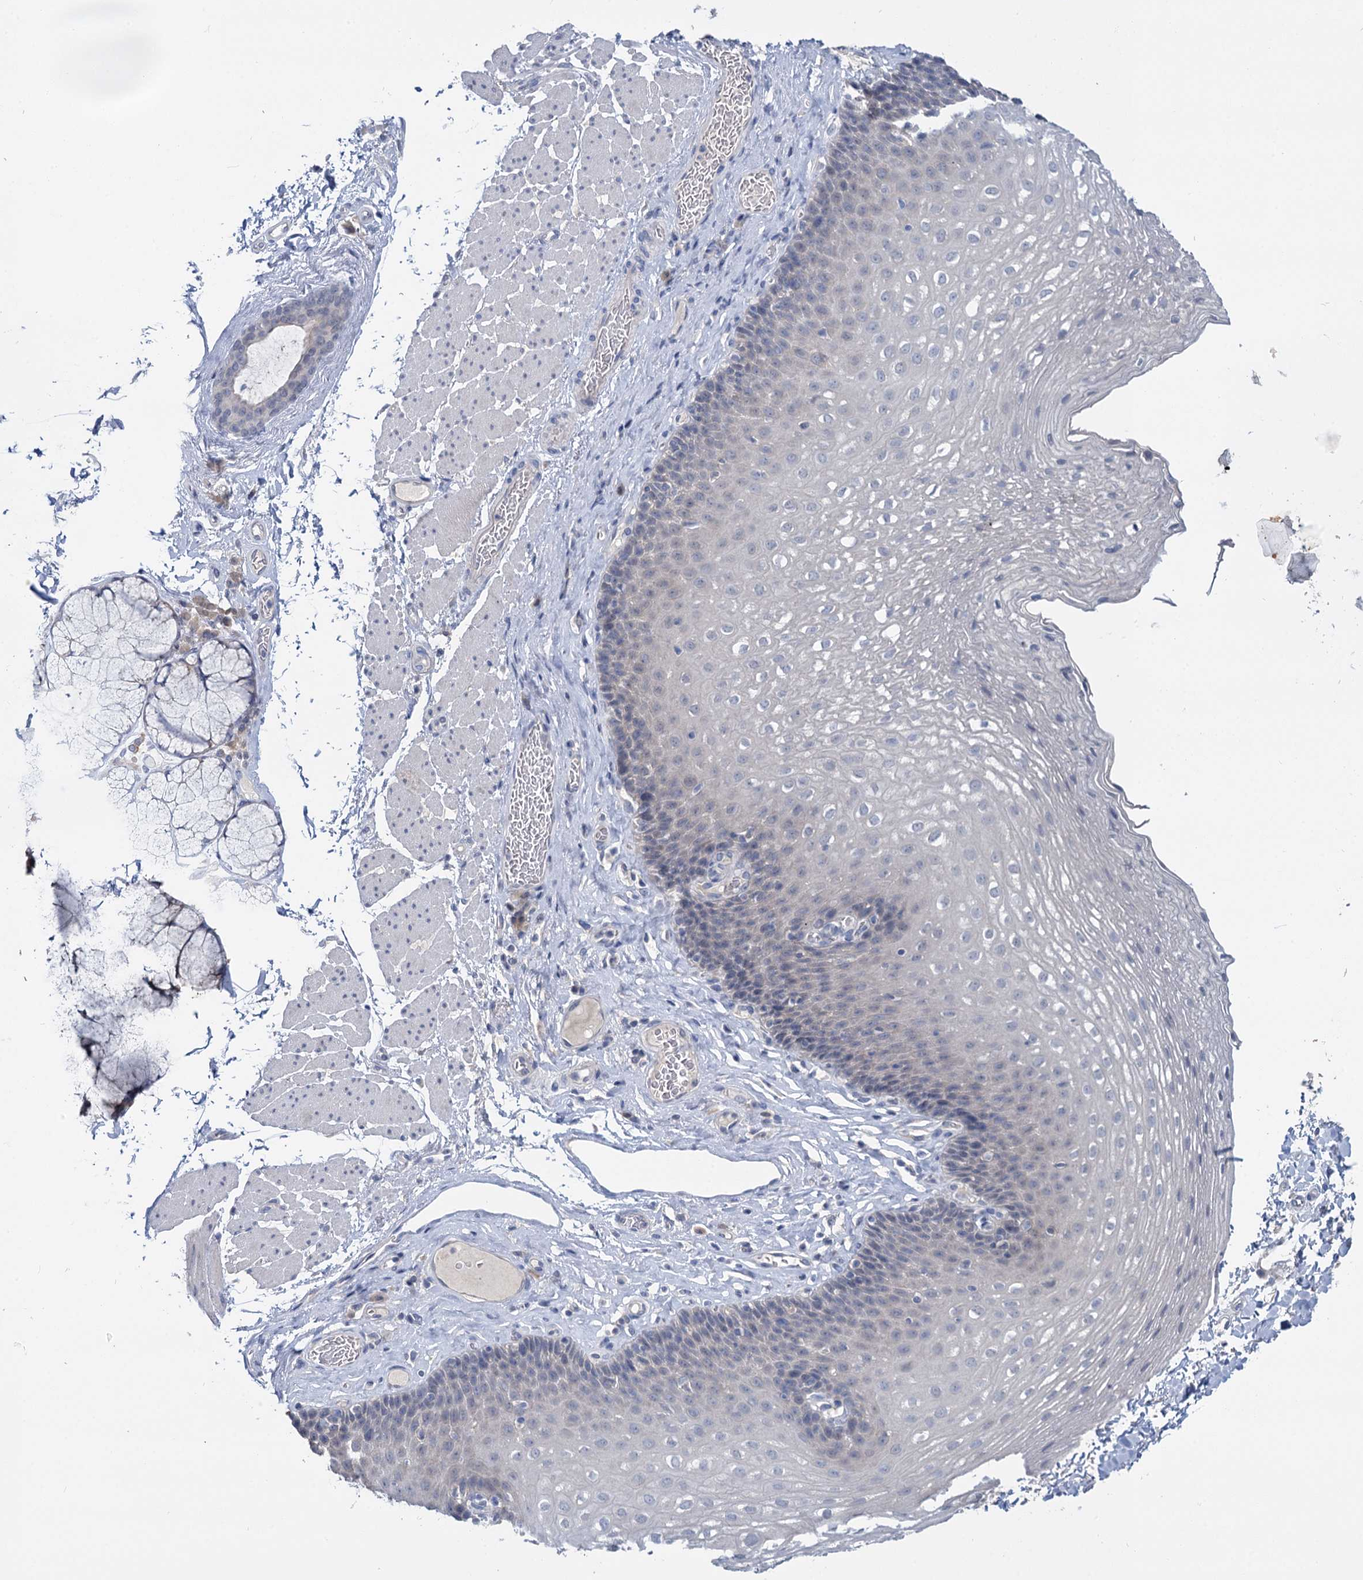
{"staining": {"intensity": "negative", "quantity": "none", "location": "none"}, "tissue": "esophagus", "cell_type": "Squamous epithelial cells", "image_type": "normal", "snomed": [{"axis": "morphology", "description": "Normal tissue, NOS"}, {"axis": "topography", "description": "Esophagus"}], "caption": "An image of esophagus stained for a protein displays no brown staining in squamous epithelial cells.", "gene": "ANKRD42", "patient": {"sex": "female", "age": 66}}